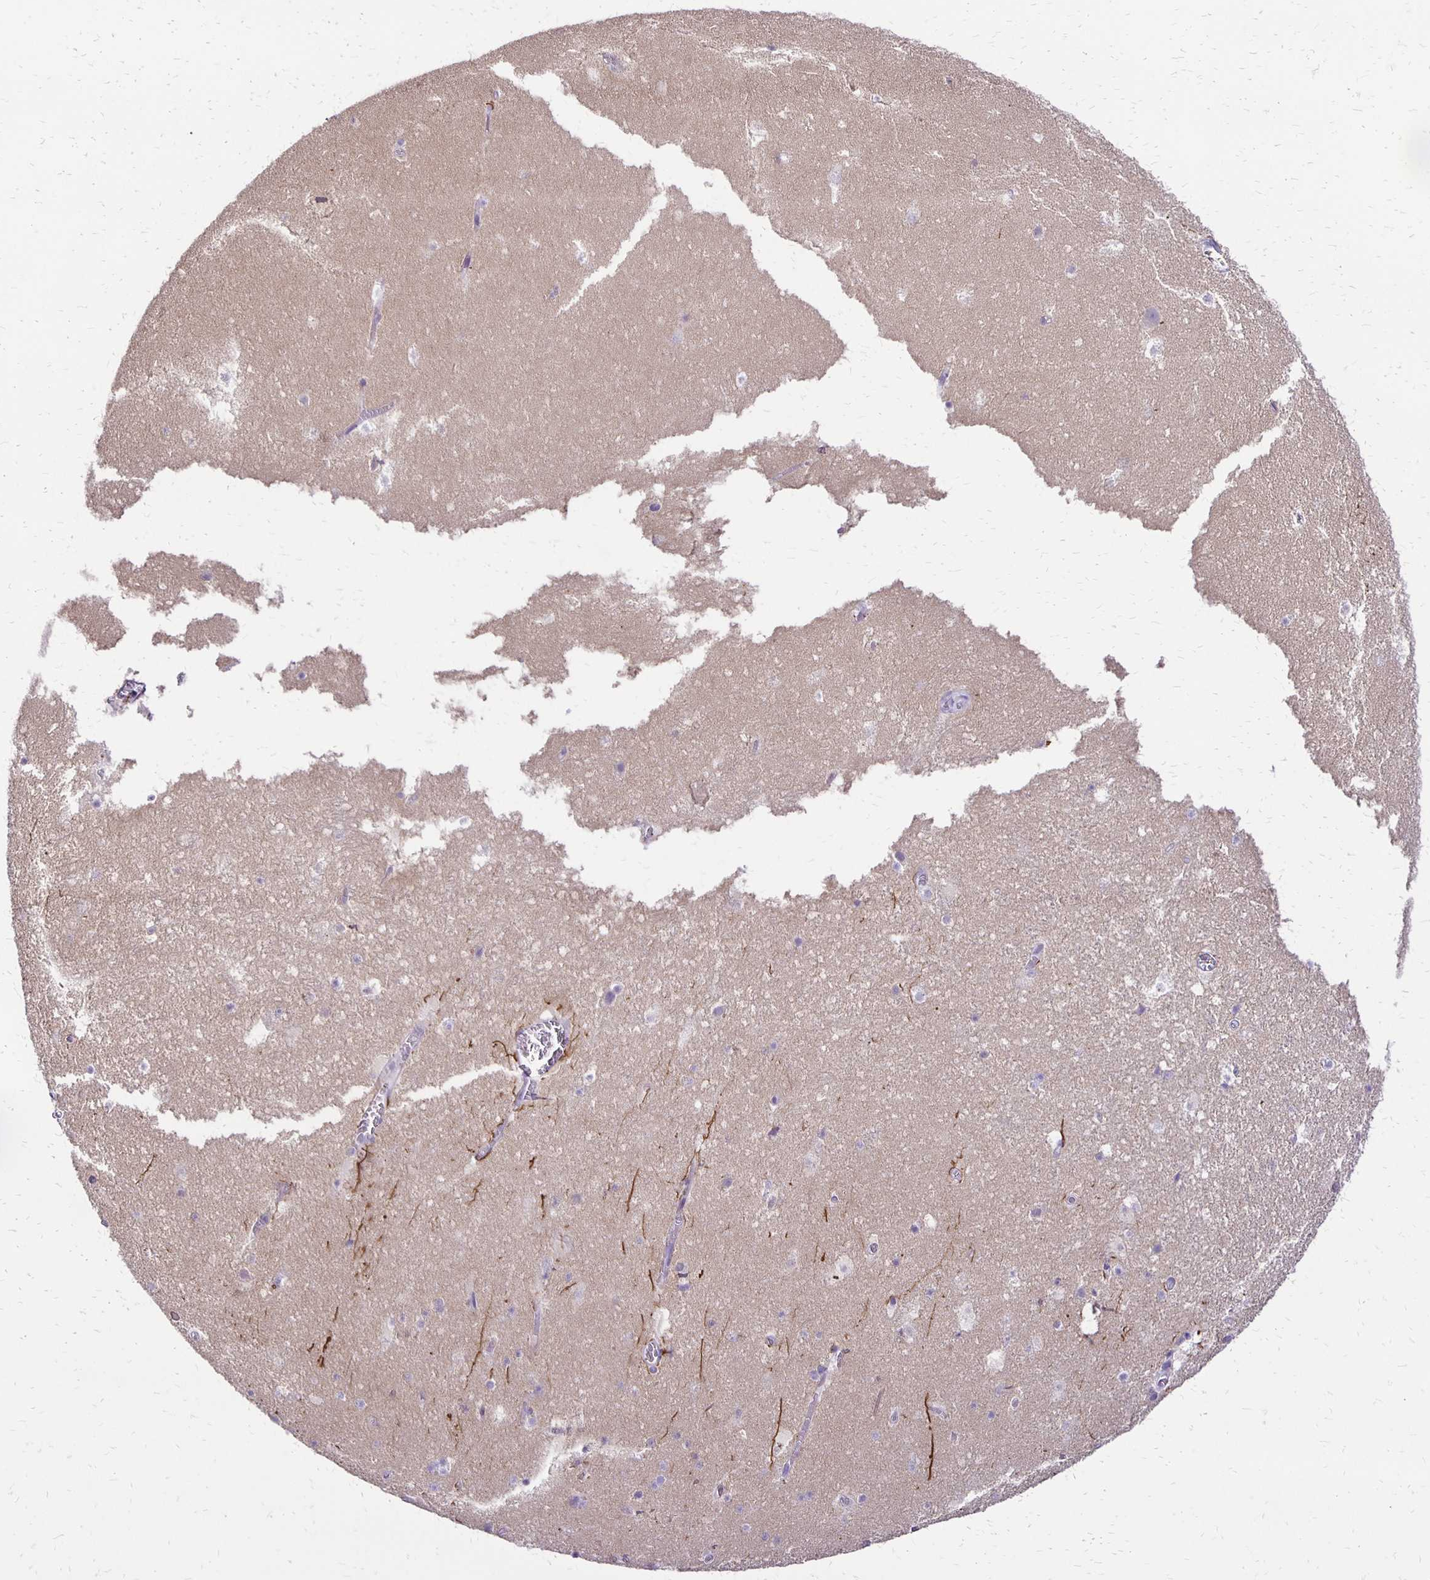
{"staining": {"intensity": "negative", "quantity": "none", "location": "none"}, "tissue": "hippocampus", "cell_type": "Glial cells", "image_type": "normal", "snomed": [{"axis": "morphology", "description": "Normal tissue, NOS"}, {"axis": "topography", "description": "Hippocampus"}], "caption": "IHC image of benign hippocampus: human hippocampus stained with DAB exhibits no significant protein staining in glial cells. (Immunohistochemistry, brightfield microscopy, high magnification).", "gene": "ANKRD45", "patient": {"sex": "female", "age": 42}}